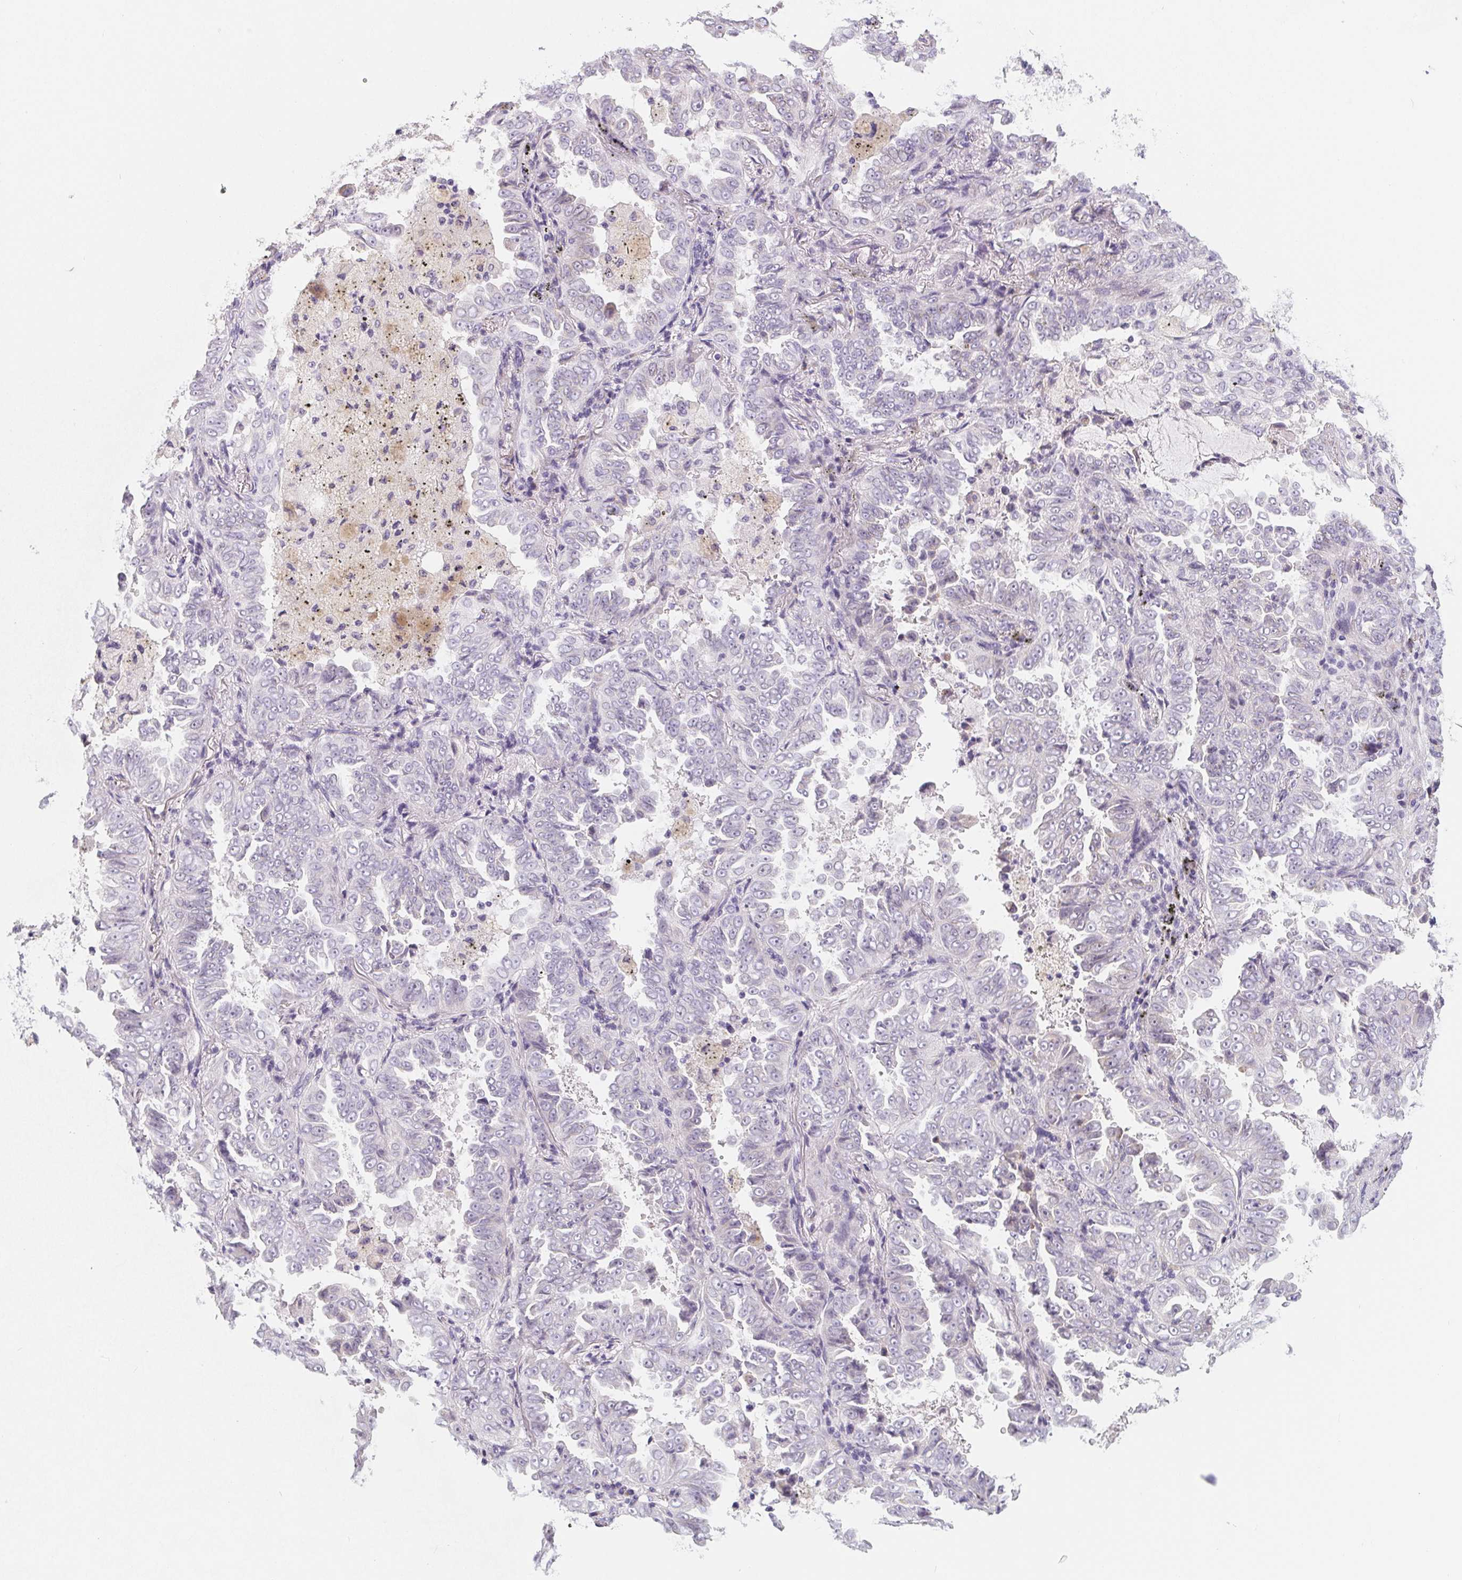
{"staining": {"intensity": "negative", "quantity": "none", "location": "none"}, "tissue": "lung cancer", "cell_type": "Tumor cells", "image_type": "cancer", "snomed": [{"axis": "morphology", "description": "Adenocarcinoma, NOS"}, {"axis": "topography", "description": "Lung"}], "caption": "IHC image of lung cancer stained for a protein (brown), which displays no expression in tumor cells.", "gene": "MAP1A", "patient": {"sex": "female", "age": 52}}